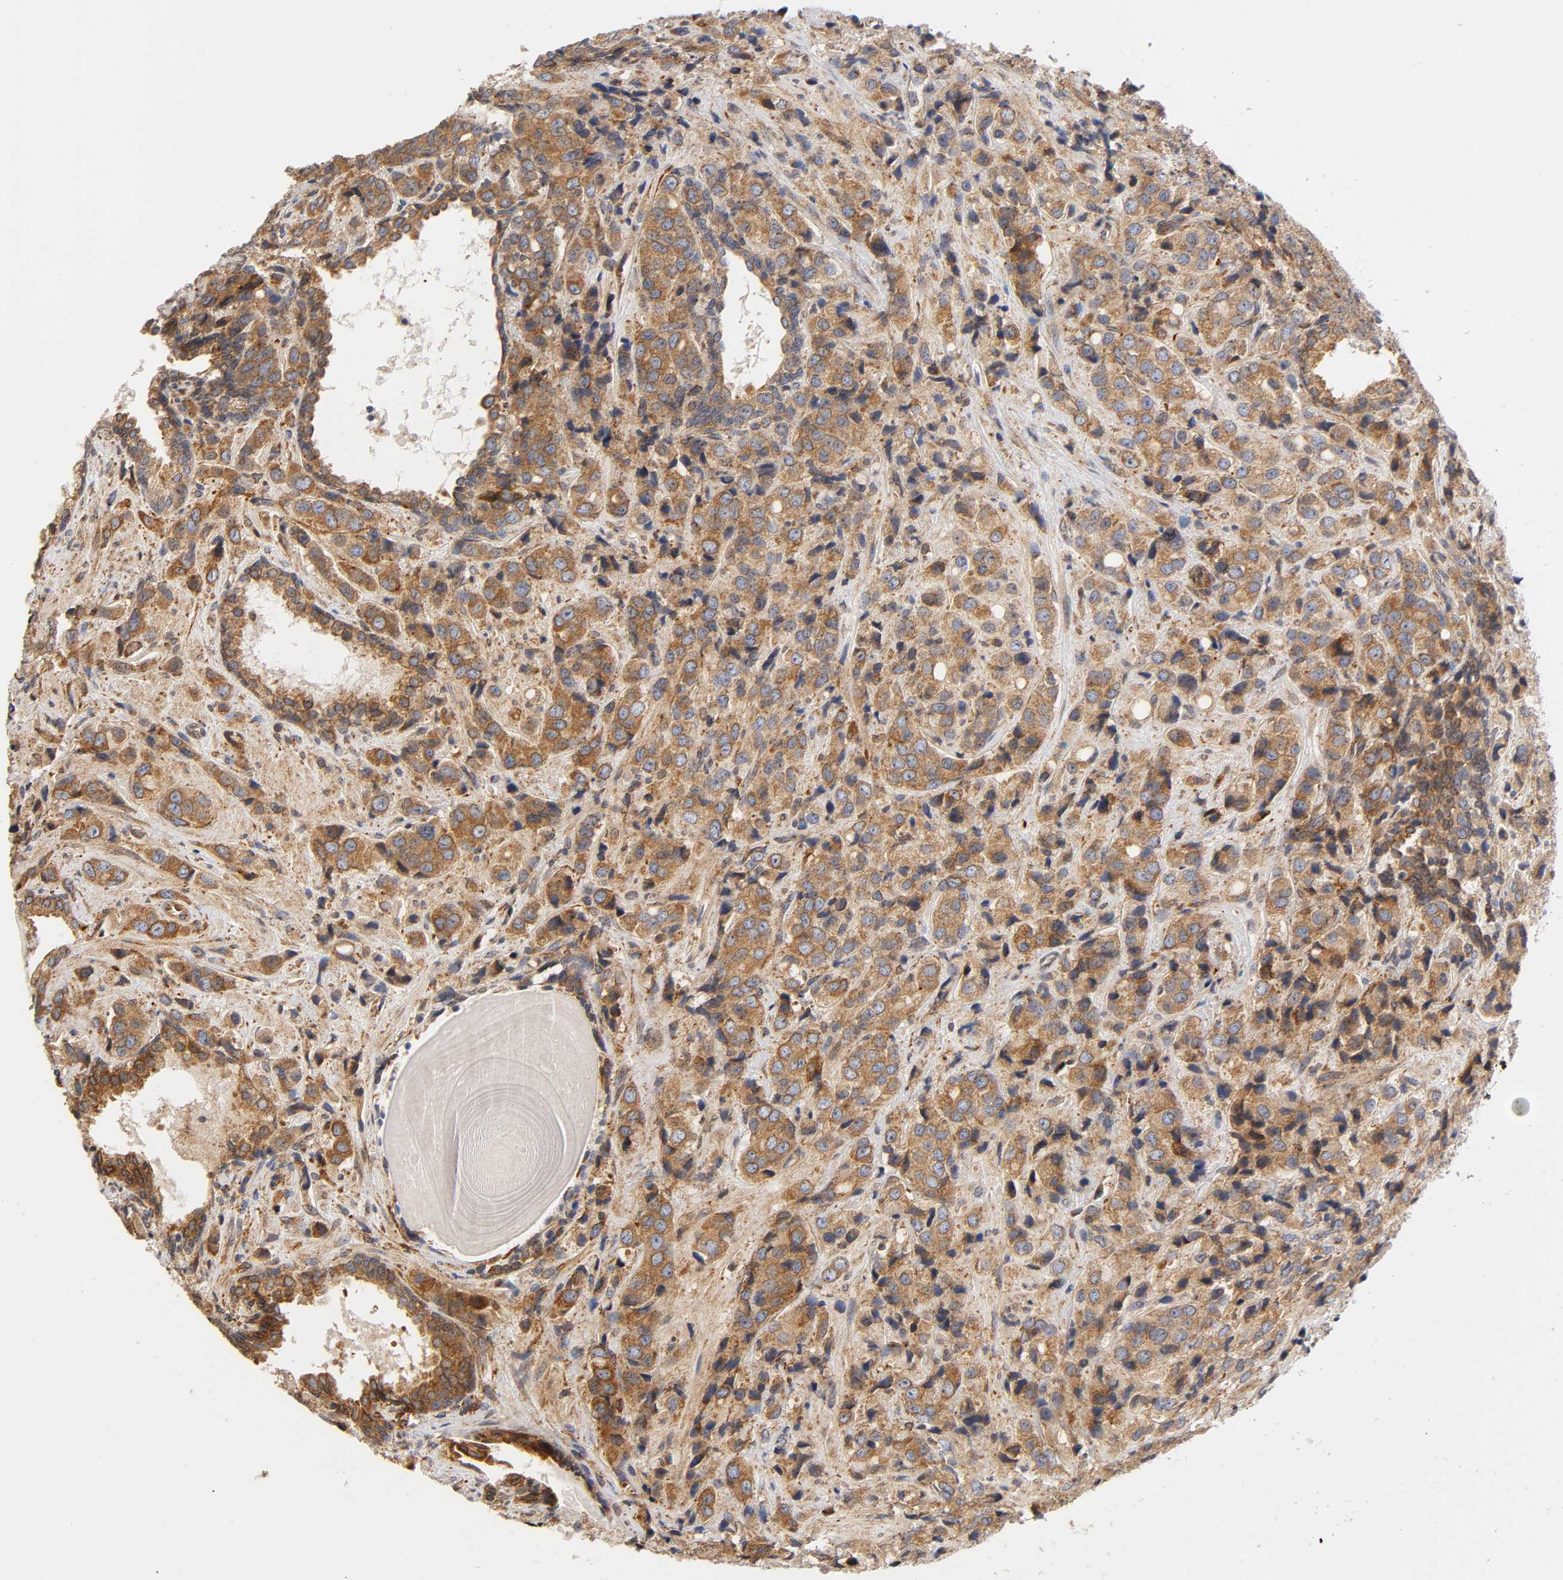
{"staining": {"intensity": "strong", "quantity": ">75%", "location": "cytoplasmic/membranous"}, "tissue": "prostate cancer", "cell_type": "Tumor cells", "image_type": "cancer", "snomed": [{"axis": "morphology", "description": "Adenocarcinoma, High grade"}, {"axis": "topography", "description": "Prostate"}], "caption": "A photomicrograph showing strong cytoplasmic/membranous expression in approximately >75% of tumor cells in adenocarcinoma (high-grade) (prostate), as visualized by brown immunohistochemical staining.", "gene": "POR", "patient": {"sex": "male", "age": 70}}